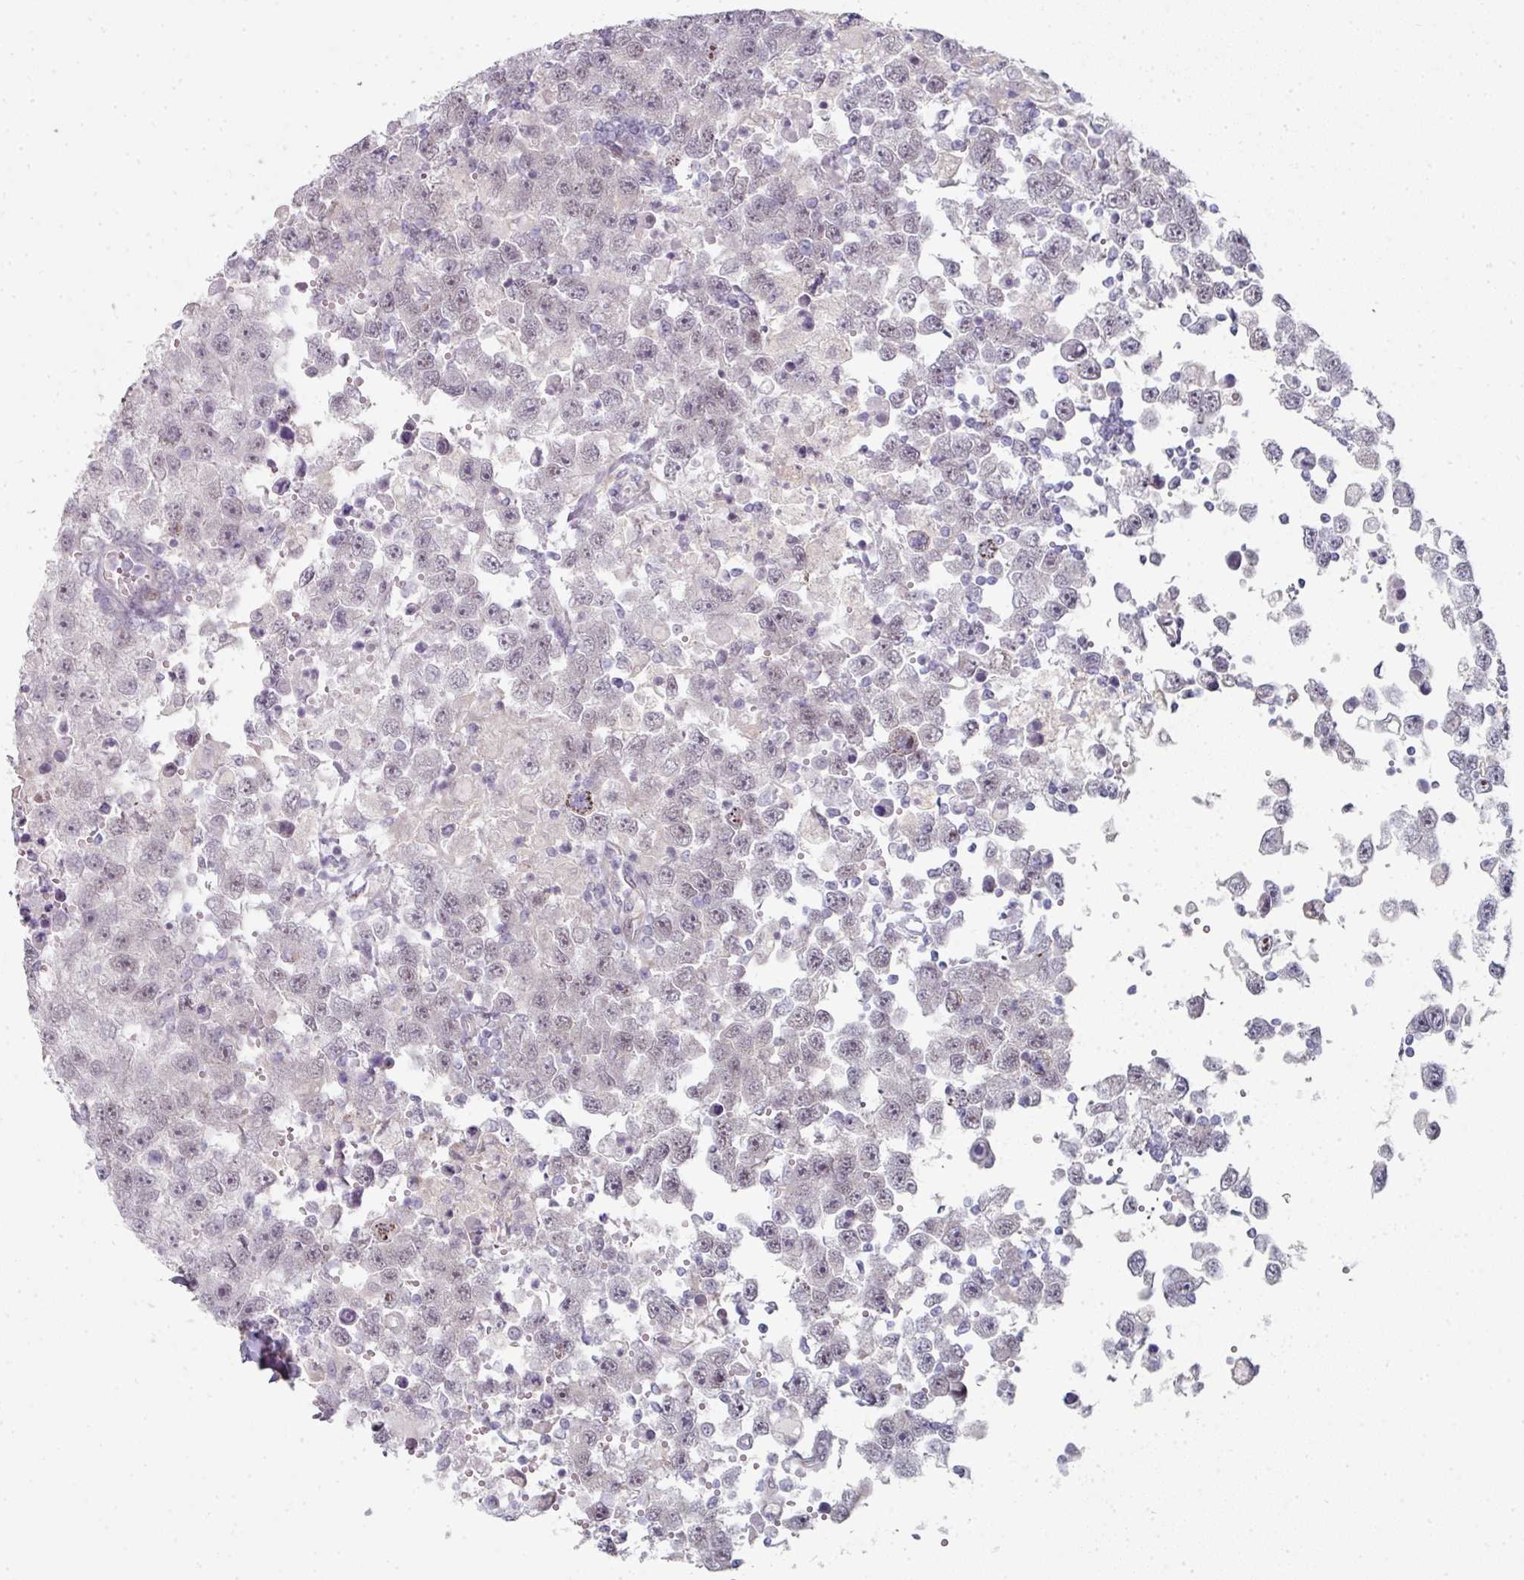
{"staining": {"intensity": "negative", "quantity": "none", "location": "none"}, "tissue": "testis cancer", "cell_type": "Tumor cells", "image_type": "cancer", "snomed": [{"axis": "morphology", "description": "Carcinoma, Embryonal, NOS"}, {"axis": "topography", "description": "Testis"}], "caption": "Immunohistochemistry (IHC) of embryonal carcinoma (testis) exhibits no staining in tumor cells.", "gene": "TMCC1", "patient": {"sex": "male", "age": 83}}